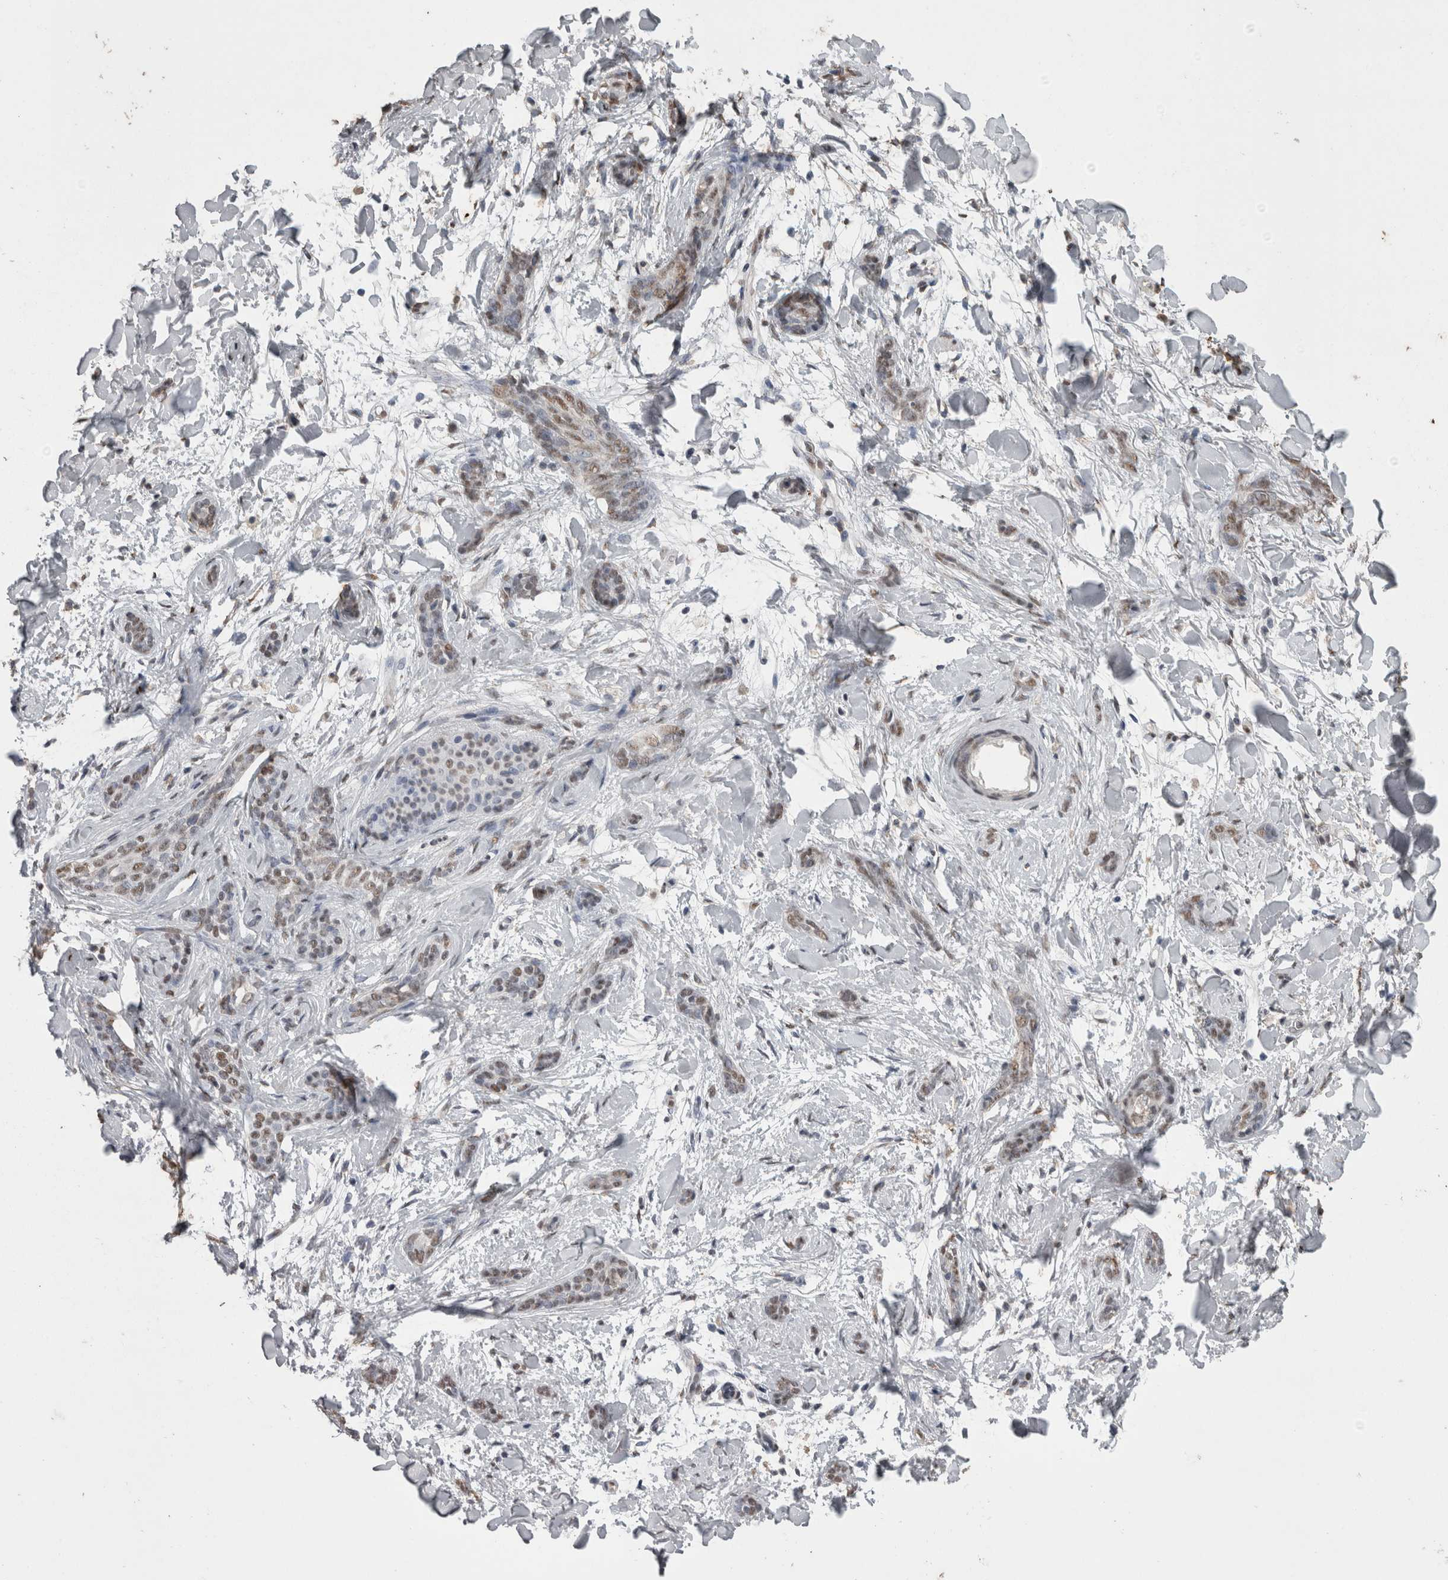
{"staining": {"intensity": "weak", "quantity": "<25%", "location": "nuclear"}, "tissue": "skin cancer", "cell_type": "Tumor cells", "image_type": "cancer", "snomed": [{"axis": "morphology", "description": "Basal cell carcinoma"}, {"axis": "morphology", "description": "Adnexal tumor, benign"}, {"axis": "topography", "description": "Skin"}], "caption": "This is a histopathology image of immunohistochemistry (IHC) staining of skin cancer, which shows no staining in tumor cells.", "gene": "SMAD7", "patient": {"sex": "female", "age": 42}}